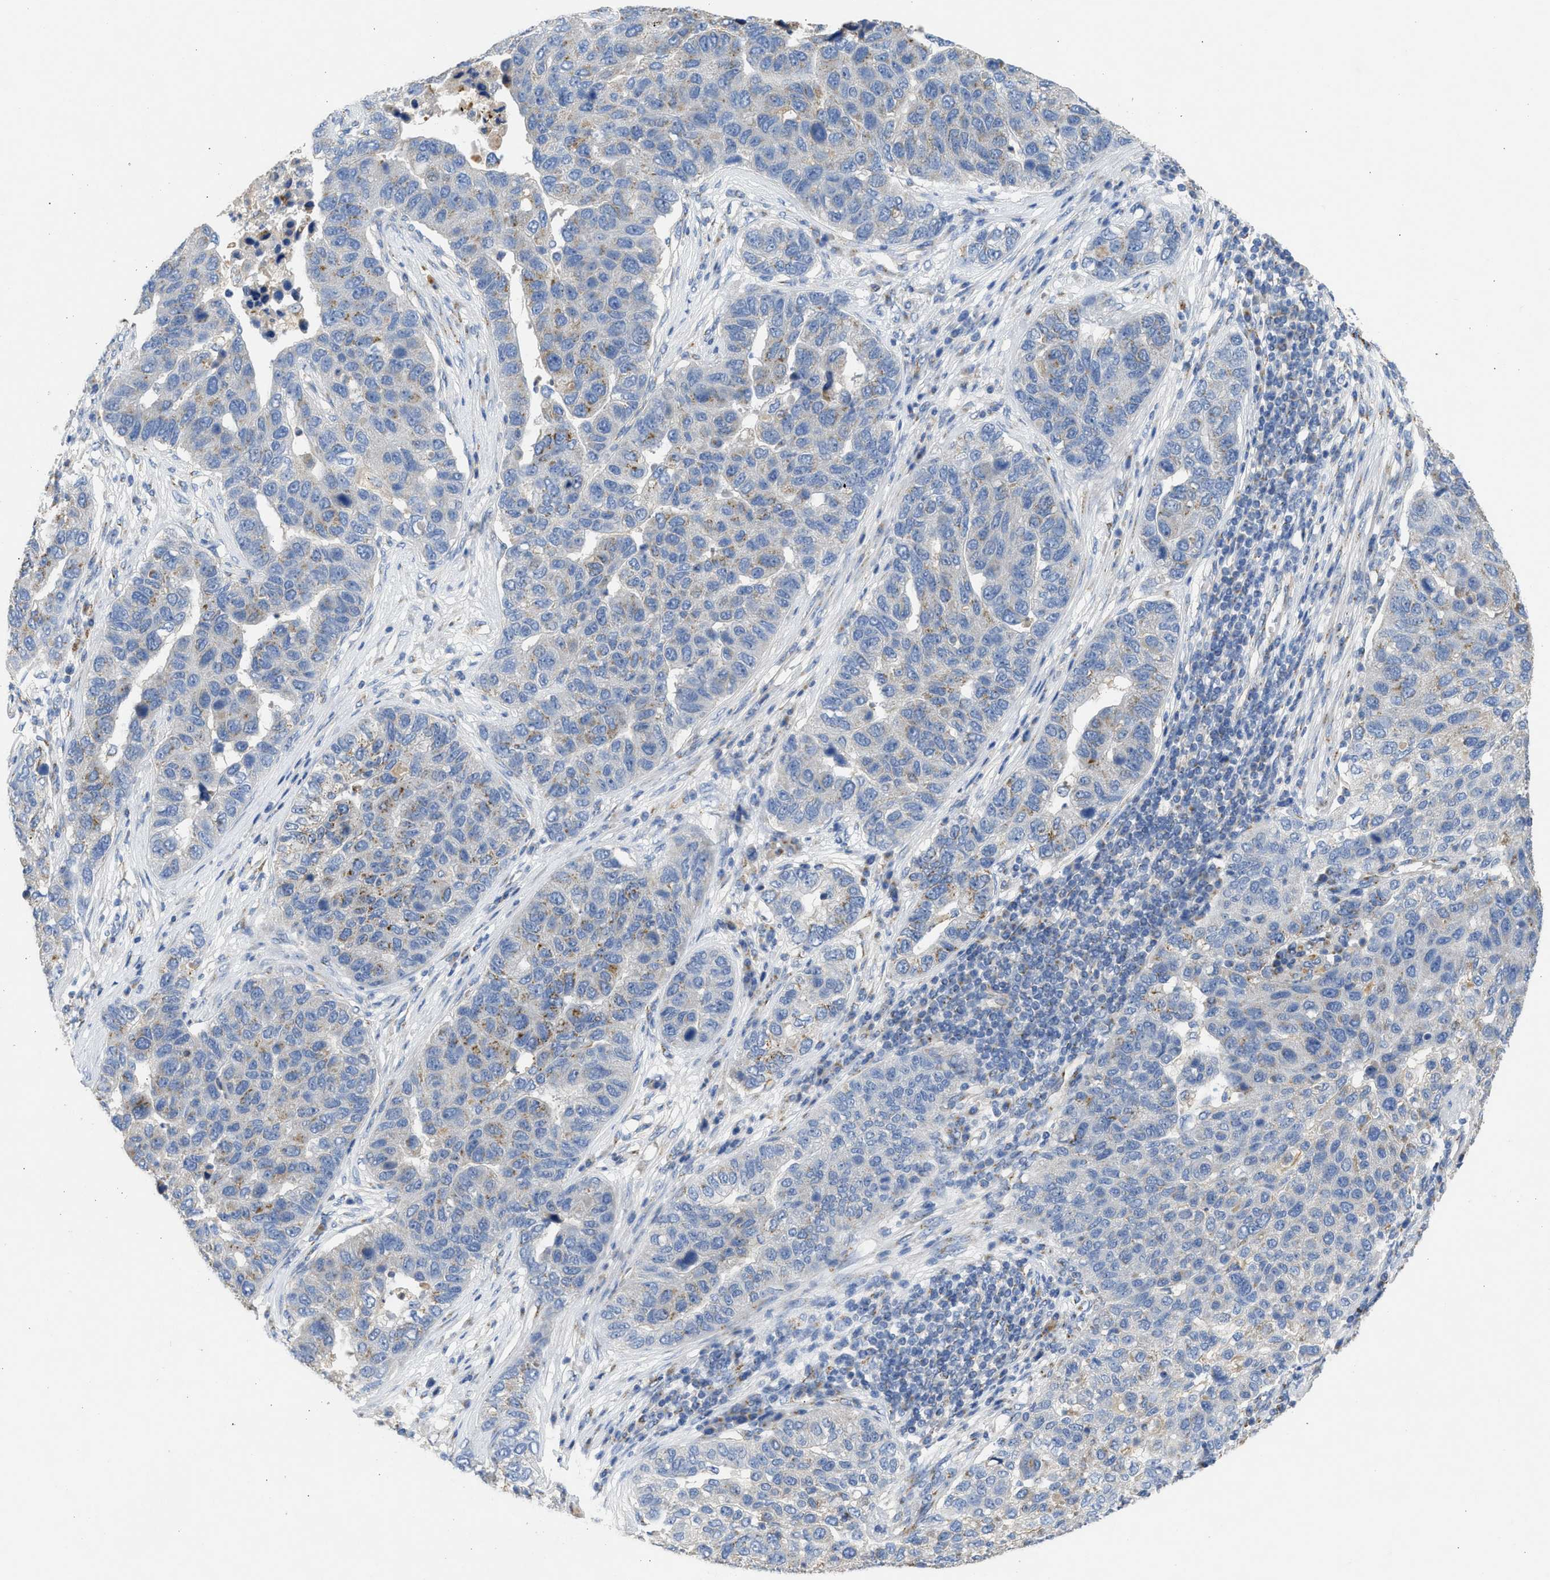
{"staining": {"intensity": "moderate", "quantity": "25%-75%", "location": "cytoplasmic/membranous"}, "tissue": "pancreatic cancer", "cell_type": "Tumor cells", "image_type": "cancer", "snomed": [{"axis": "morphology", "description": "Adenocarcinoma, NOS"}, {"axis": "topography", "description": "Pancreas"}], "caption": "A micrograph of human pancreatic adenocarcinoma stained for a protein shows moderate cytoplasmic/membranous brown staining in tumor cells. Nuclei are stained in blue.", "gene": "IPO8", "patient": {"sex": "female", "age": 61}}